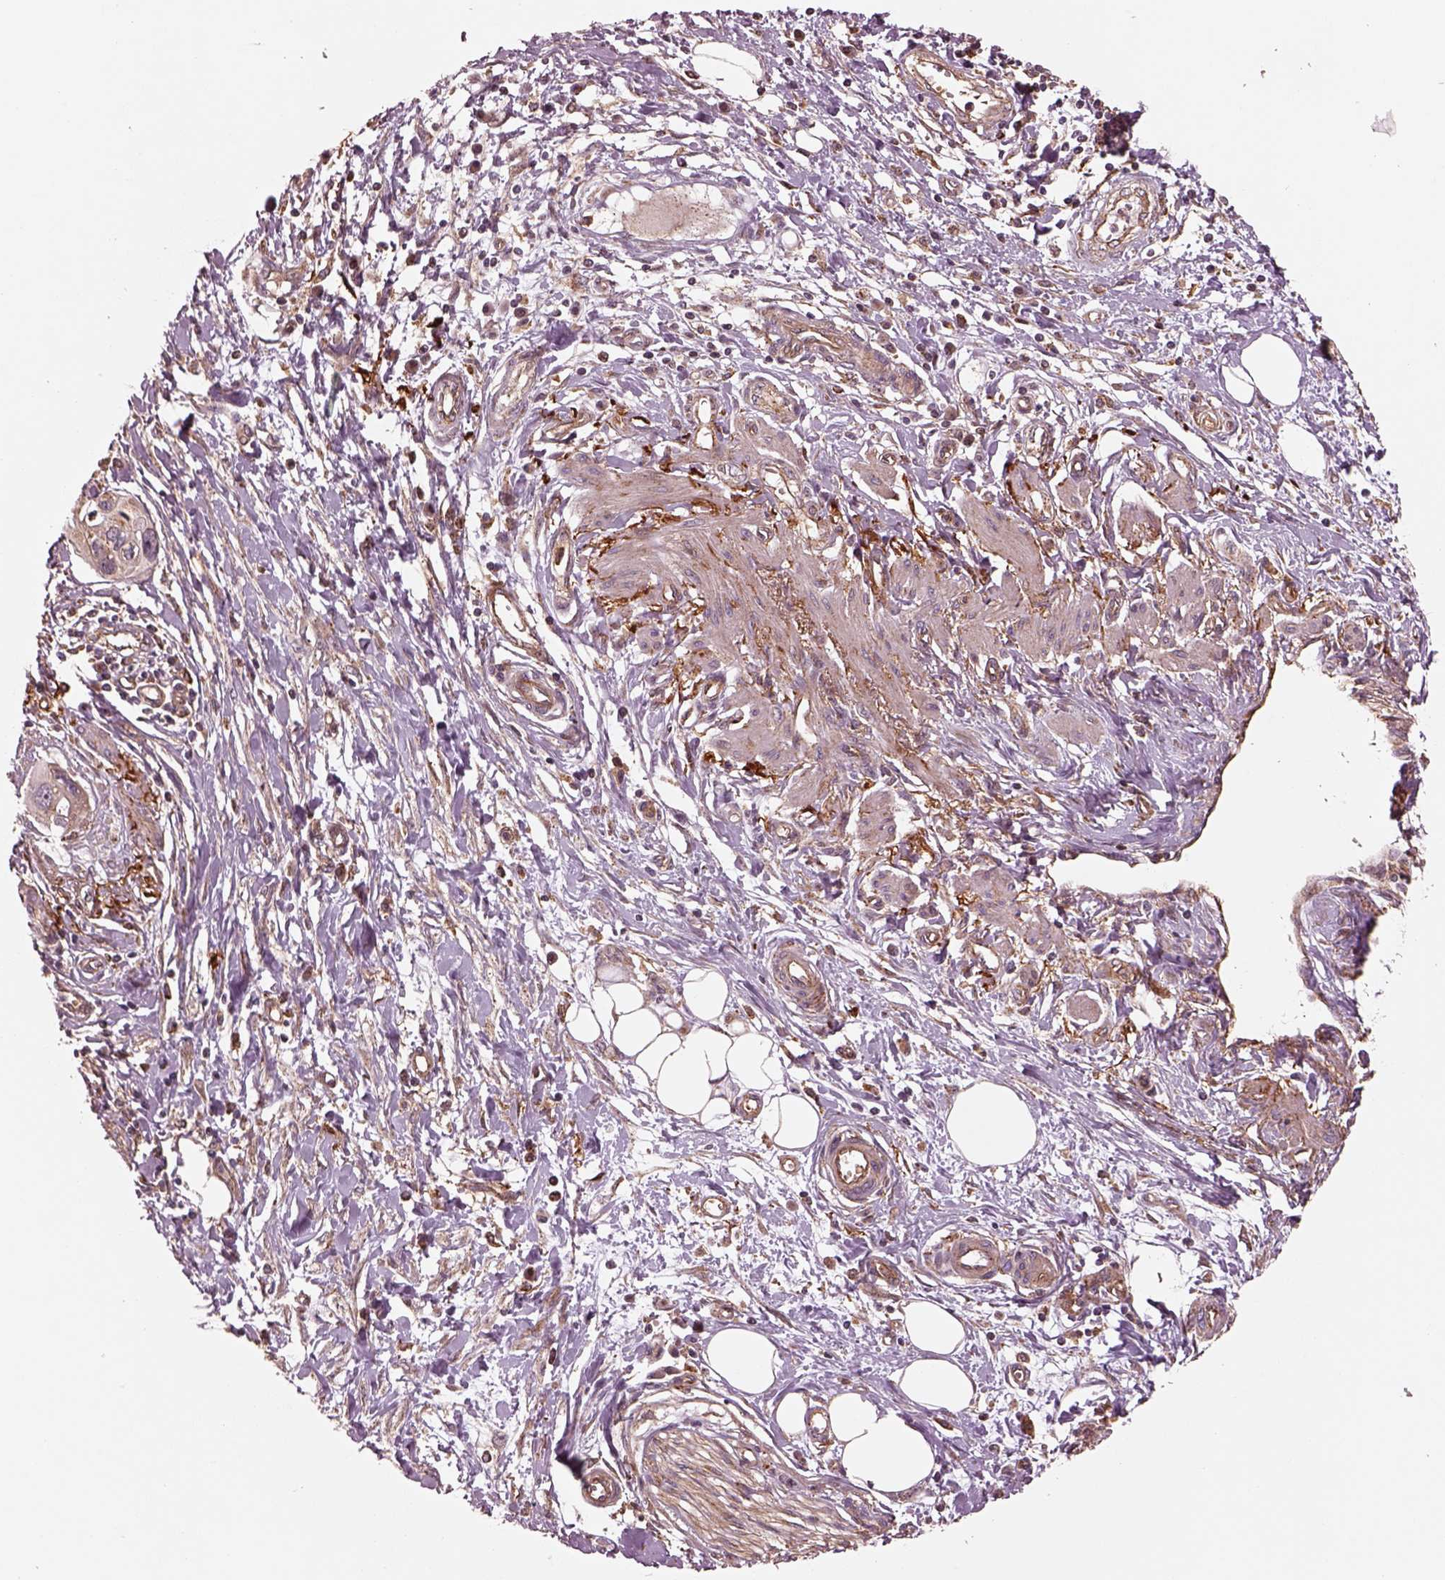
{"staining": {"intensity": "weak", "quantity": ">75%", "location": "cytoplasmic/membranous"}, "tissue": "pancreatic cancer", "cell_type": "Tumor cells", "image_type": "cancer", "snomed": [{"axis": "morphology", "description": "Adenocarcinoma, NOS"}, {"axis": "topography", "description": "Pancreas"}], "caption": "Pancreatic cancer stained with immunohistochemistry (IHC) demonstrates weak cytoplasmic/membranous staining in approximately >75% of tumor cells. The protein is shown in brown color, while the nuclei are stained blue.", "gene": "WASHC2A", "patient": {"sex": "male", "age": 60}}